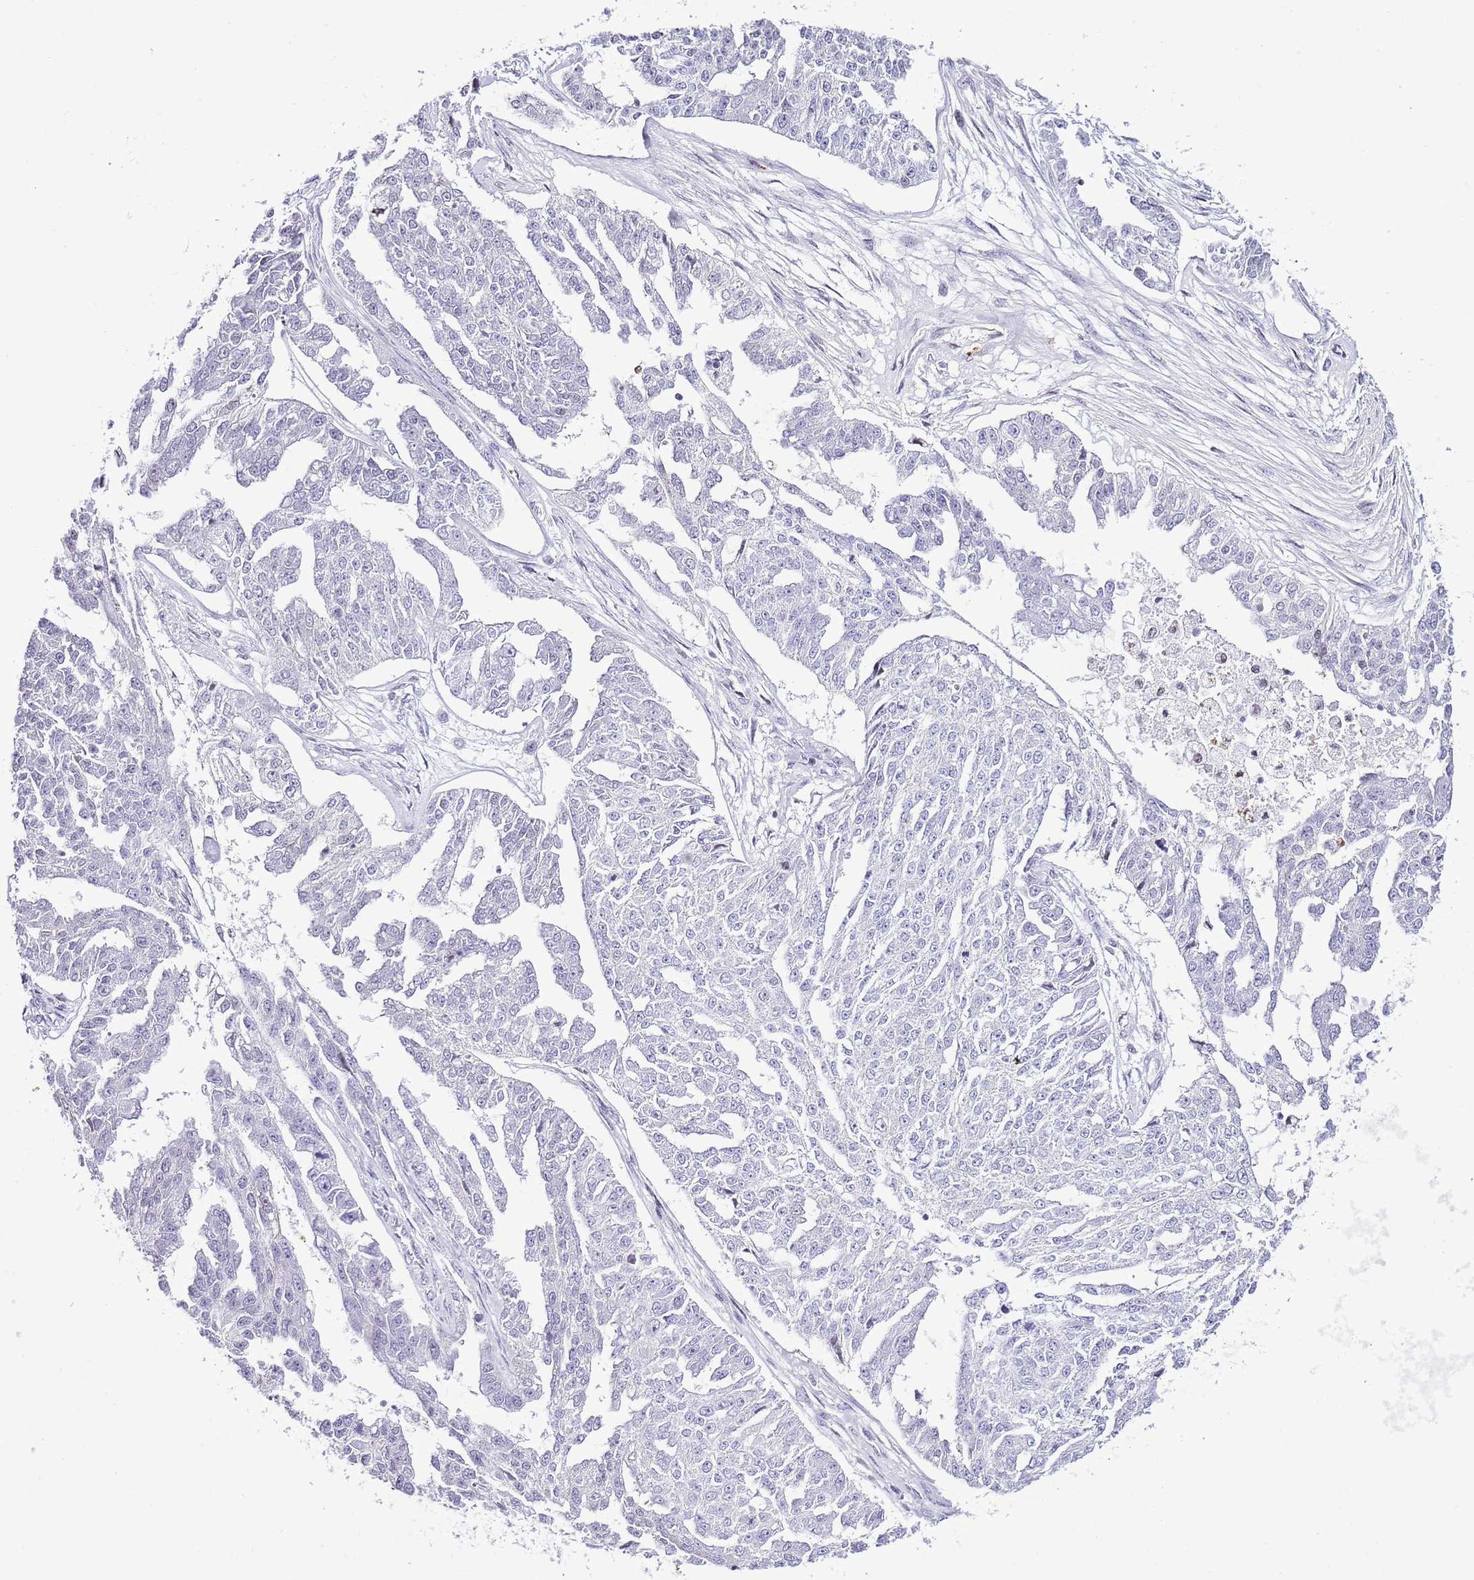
{"staining": {"intensity": "negative", "quantity": "none", "location": "none"}, "tissue": "ovarian cancer", "cell_type": "Tumor cells", "image_type": "cancer", "snomed": [{"axis": "morphology", "description": "Cystadenocarcinoma, serous, NOS"}, {"axis": "topography", "description": "Ovary"}], "caption": "IHC of human serous cystadenocarcinoma (ovarian) demonstrates no positivity in tumor cells.", "gene": "PRR15", "patient": {"sex": "female", "age": 58}}